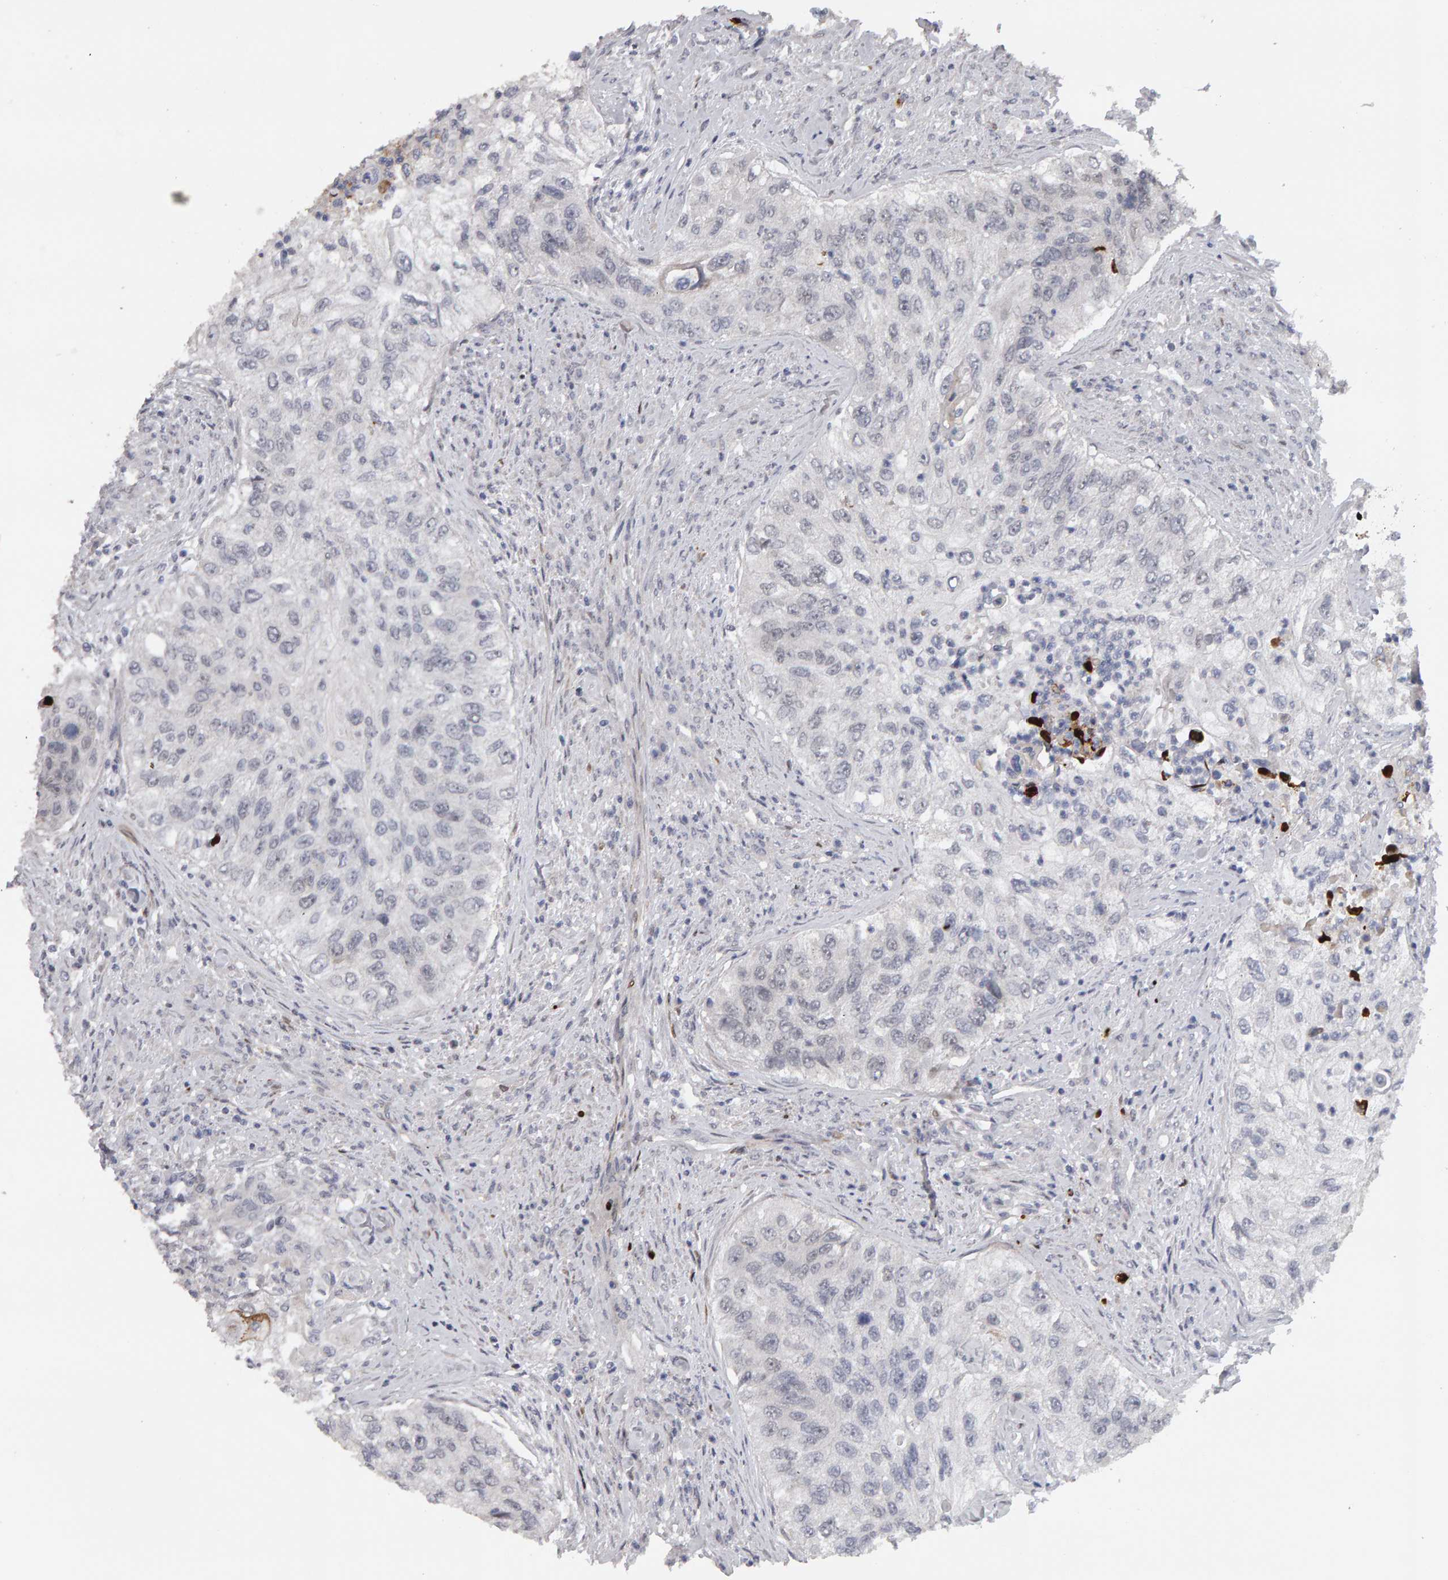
{"staining": {"intensity": "negative", "quantity": "none", "location": "none"}, "tissue": "urothelial cancer", "cell_type": "Tumor cells", "image_type": "cancer", "snomed": [{"axis": "morphology", "description": "Urothelial carcinoma, High grade"}, {"axis": "topography", "description": "Urinary bladder"}], "caption": "A photomicrograph of urothelial cancer stained for a protein shows no brown staining in tumor cells.", "gene": "IPO8", "patient": {"sex": "female", "age": 60}}